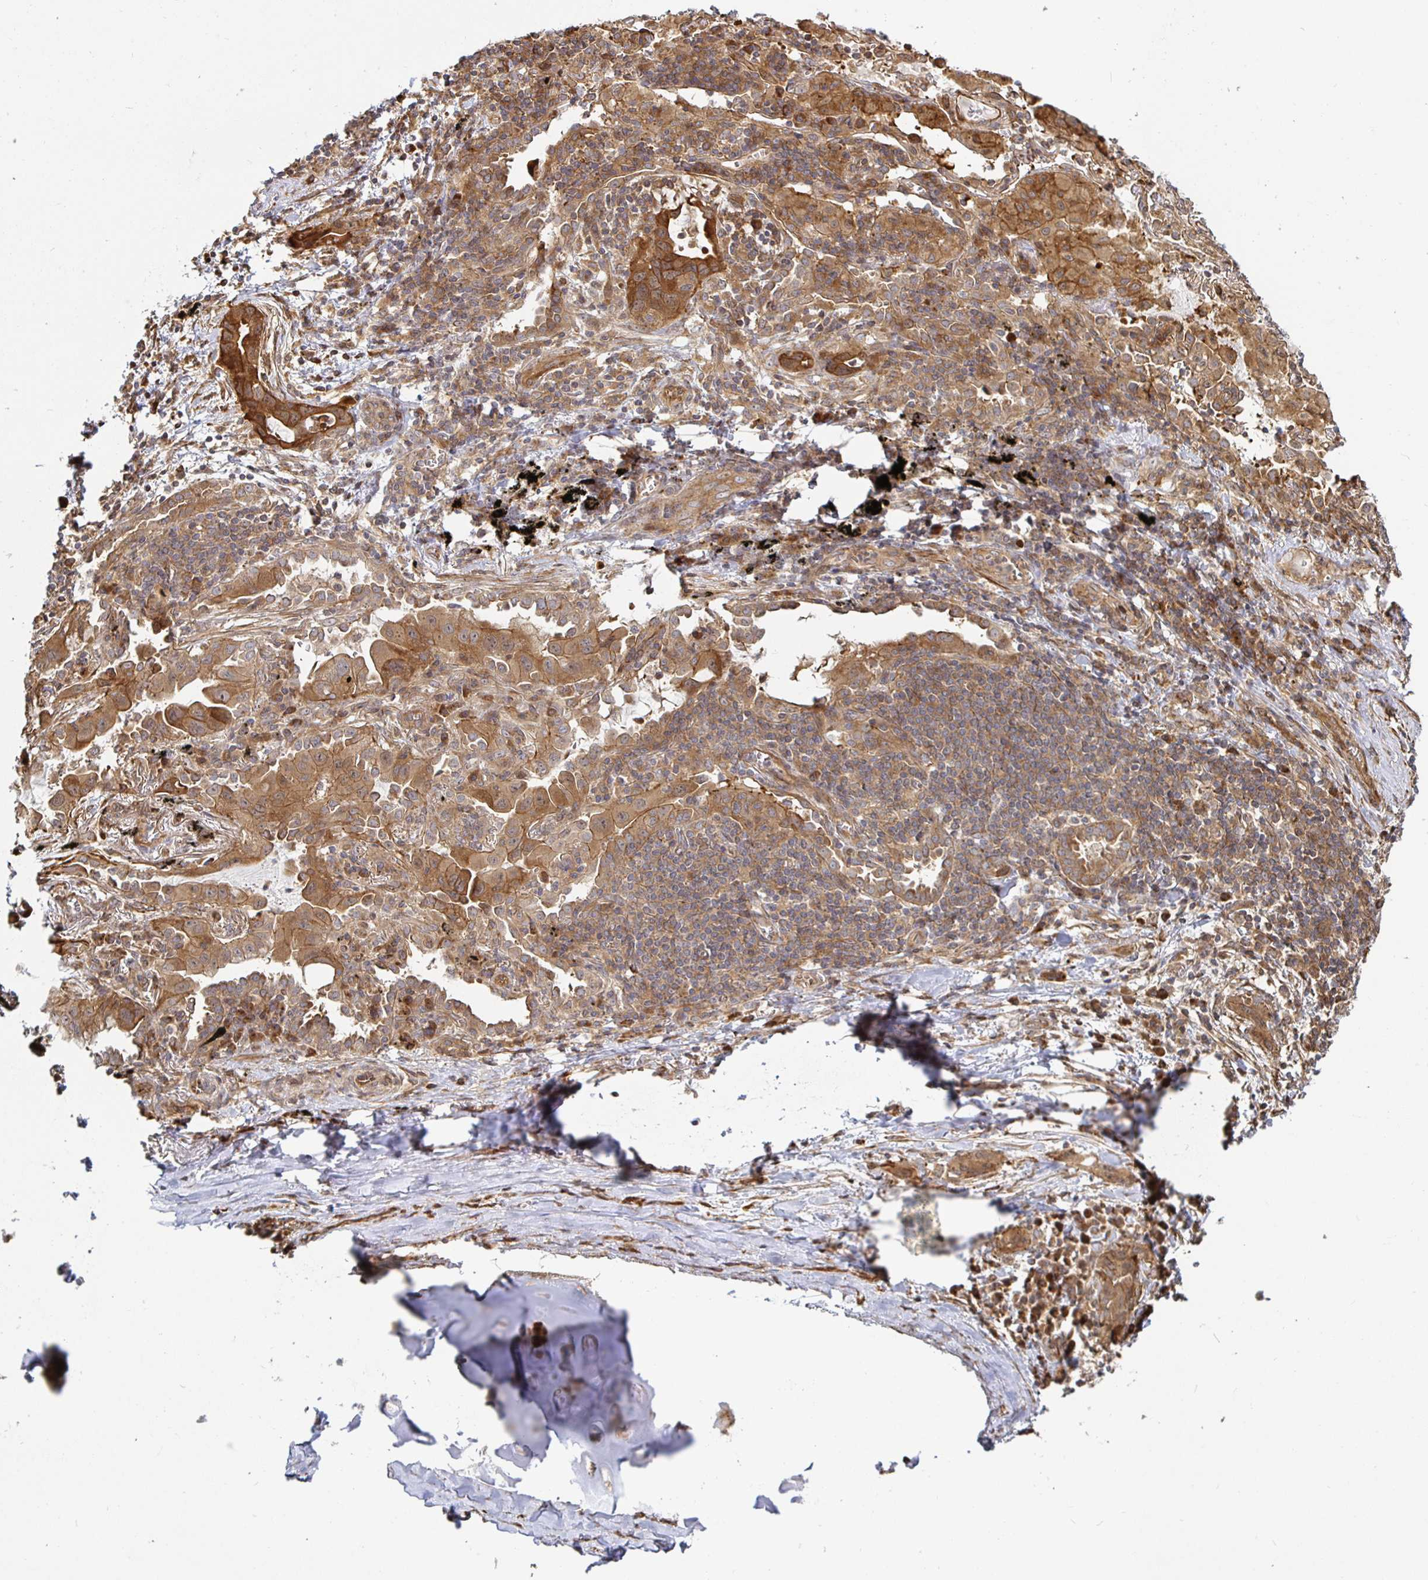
{"staining": {"intensity": "moderate", "quantity": ">75%", "location": "cytoplasmic/membranous"}, "tissue": "lung cancer", "cell_type": "Tumor cells", "image_type": "cancer", "snomed": [{"axis": "morphology", "description": "Adenocarcinoma, NOS"}, {"axis": "topography", "description": "Lung"}], "caption": "Adenocarcinoma (lung) was stained to show a protein in brown. There is medium levels of moderate cytoplasmic/membranous expression in about >75% of tumor cells. (Brightfield microscopy of DAB IHC at high magnification).", "gene": "STRAP", "patient": {"sex": "male", "age": 65}}